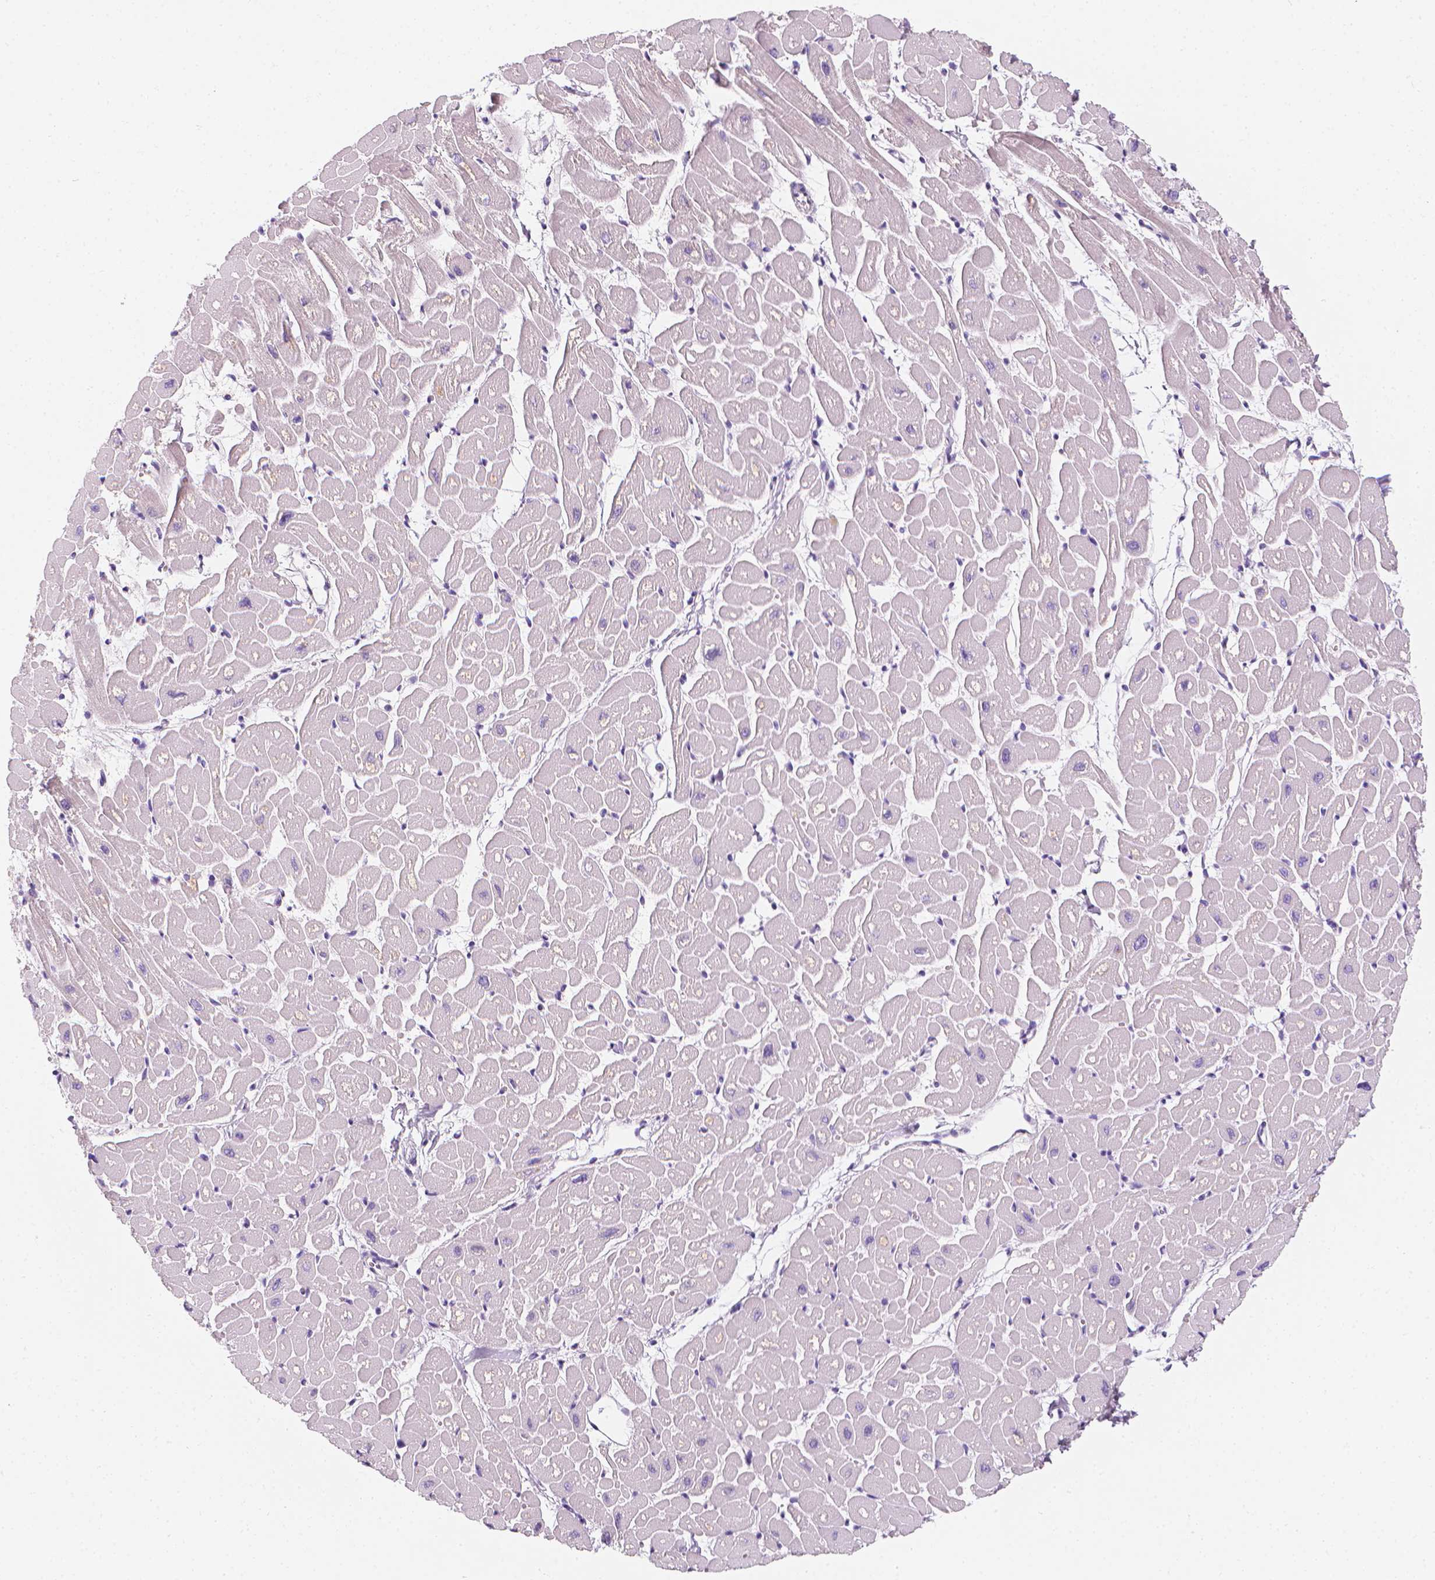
{"staining": {"intensity": "negative", "quantity": "none", "location": "none"}, "tissue": "heart muscle", "cell_type": "Cardiomyocytes", "image_type": "normal", "snomed": [{"axis": "morphology", "description": "Normal tissue, NOS"}, {"axis": "topography", "description": "Heart"}], "caption": "This is an IHC micrograph of normal heart muscle. There is no expression in cardiomyocytes.", "gene": "DCAF8L1", "patient": {"sex": "male", "age": 57}}